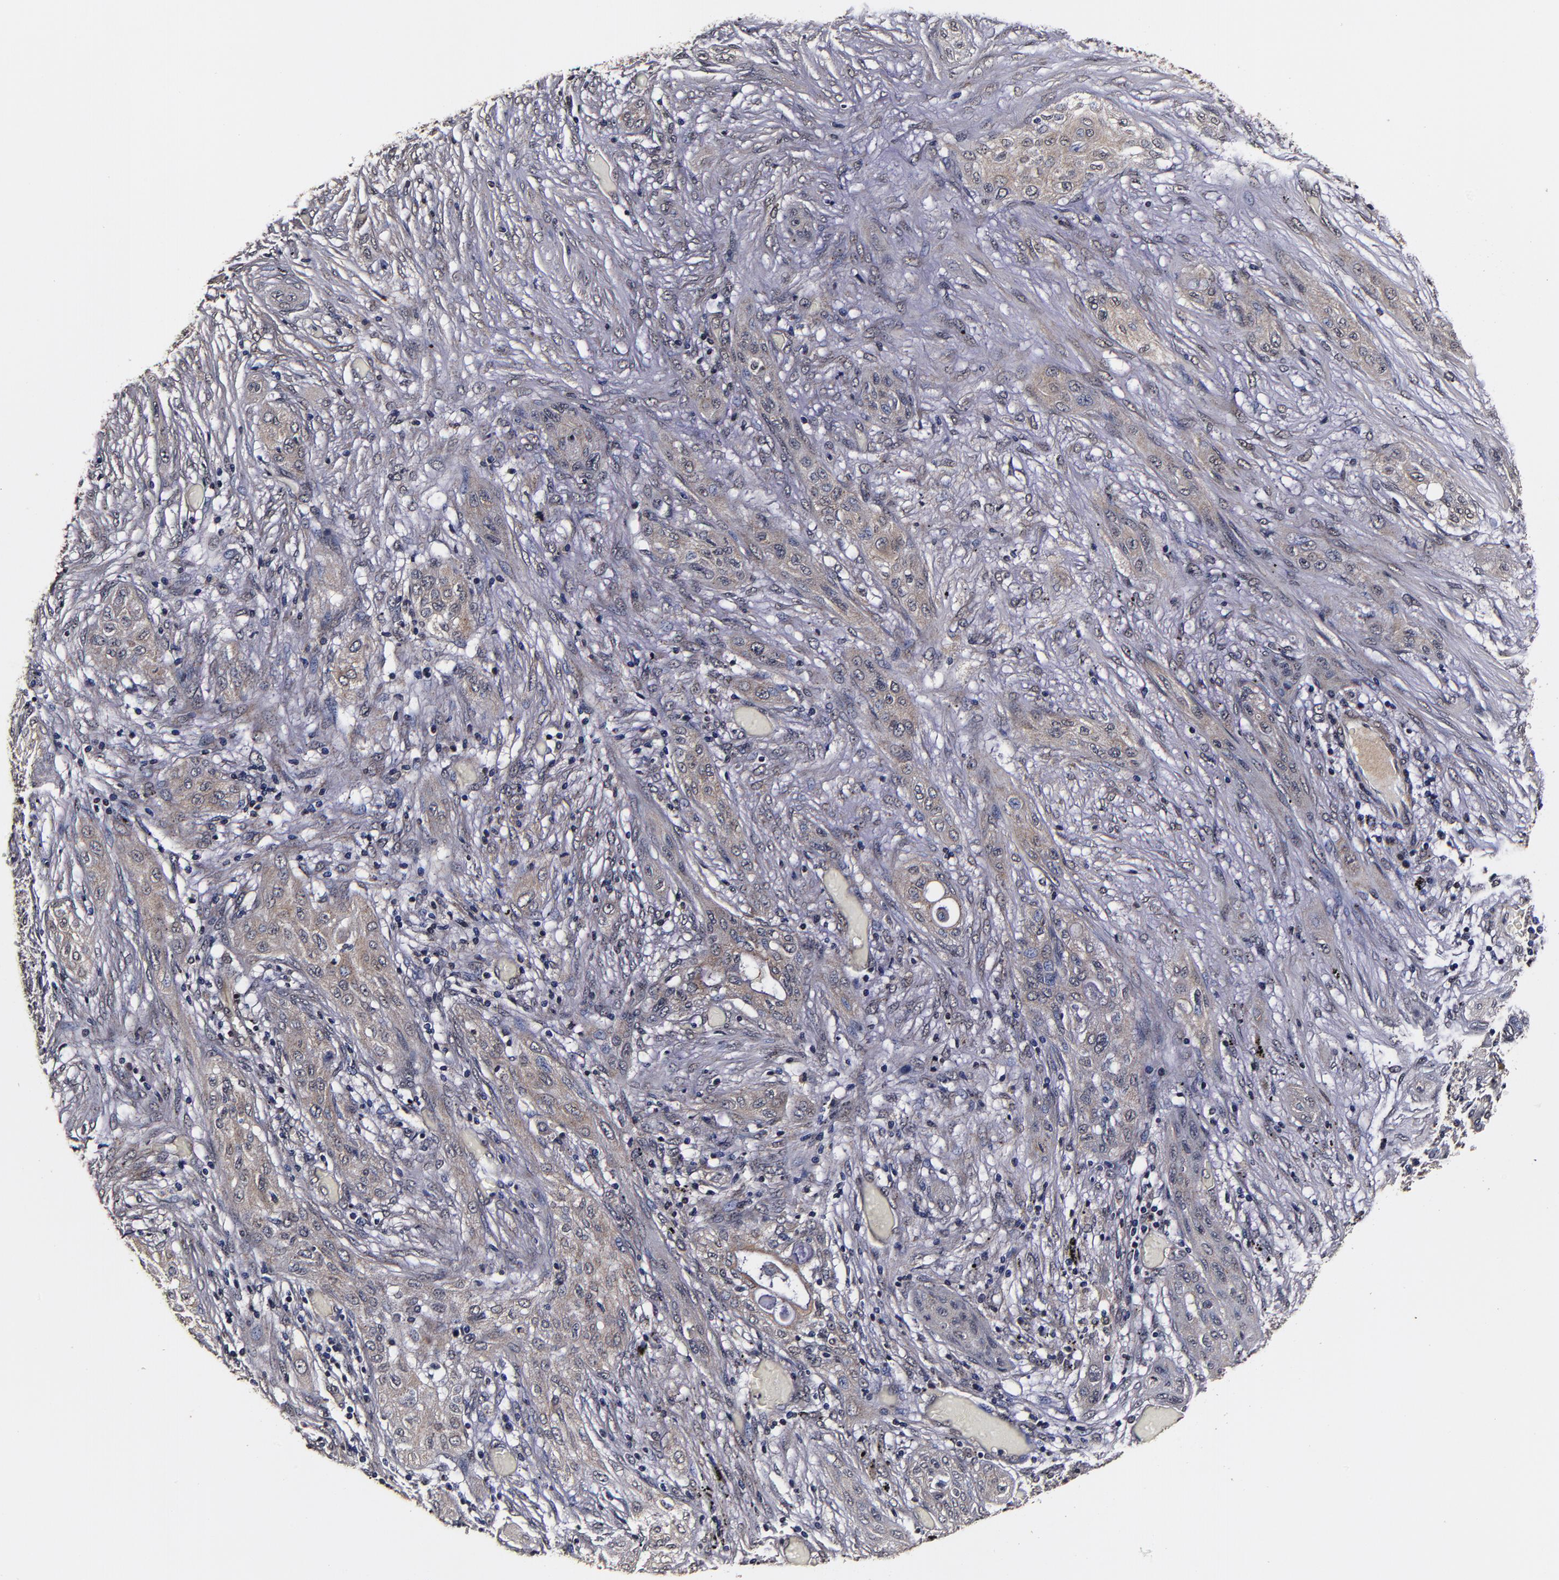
{"staining": {"intensity": "weak", "quantity": ">75%", "location": "cytoplasmic/membranous"}, "tissue": "lung cancer", "cell_type": "Tumor cells", "image_type": "cancer", "snomed": [{"axis": "morphology", "description": "Squamous cell carcinoma, NOS"}, {"axis": "topography", "description": "Lung"}], "caption": "Squamous cell carcinoma (lung) stained with a protein marker demonstrates weak staining in tumor cells.", "gene": "MMP15", "patient": {"sex": "female", "age": 47}}